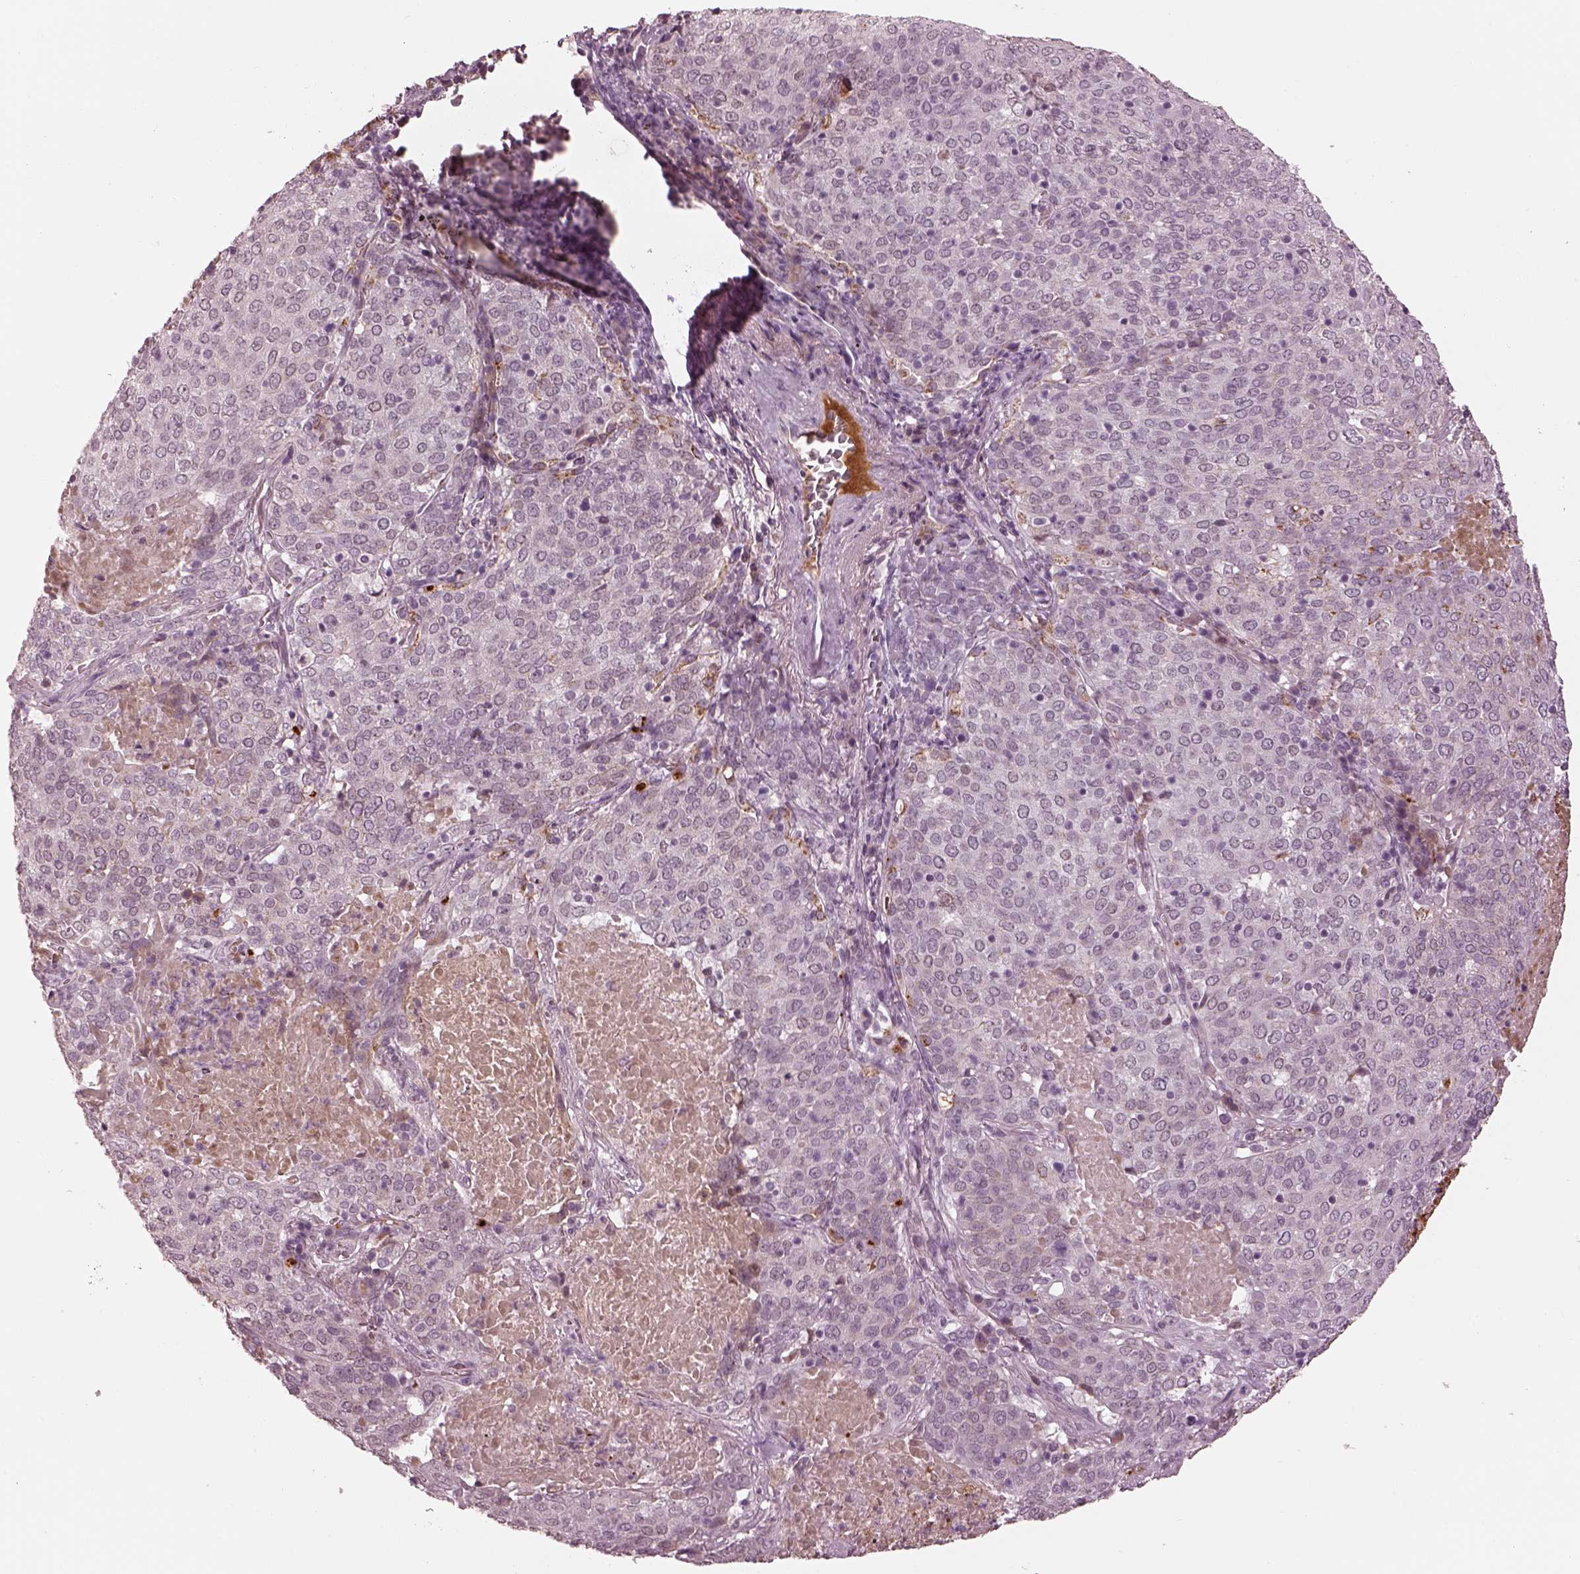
{"staining": {"intensity": "weak", "quantity": "<25%", "location": "cytoplasmic/membranous"}, "tissue": "lung cancer", "cell_type": "Tumor cells", "image_type": "cancer", "snomed": [{"axis": "morphology", "description": "Squamous cell carcinoma, NOS"}, {"axis": "topography", "description": "Lung"}], "caption": "An image of squamous cell carcinoma (lung) stained for a protein displays no brown staining in tumor cells.", "gene": "KCNA2", "patient": {"sex": "male", "age": 82}}